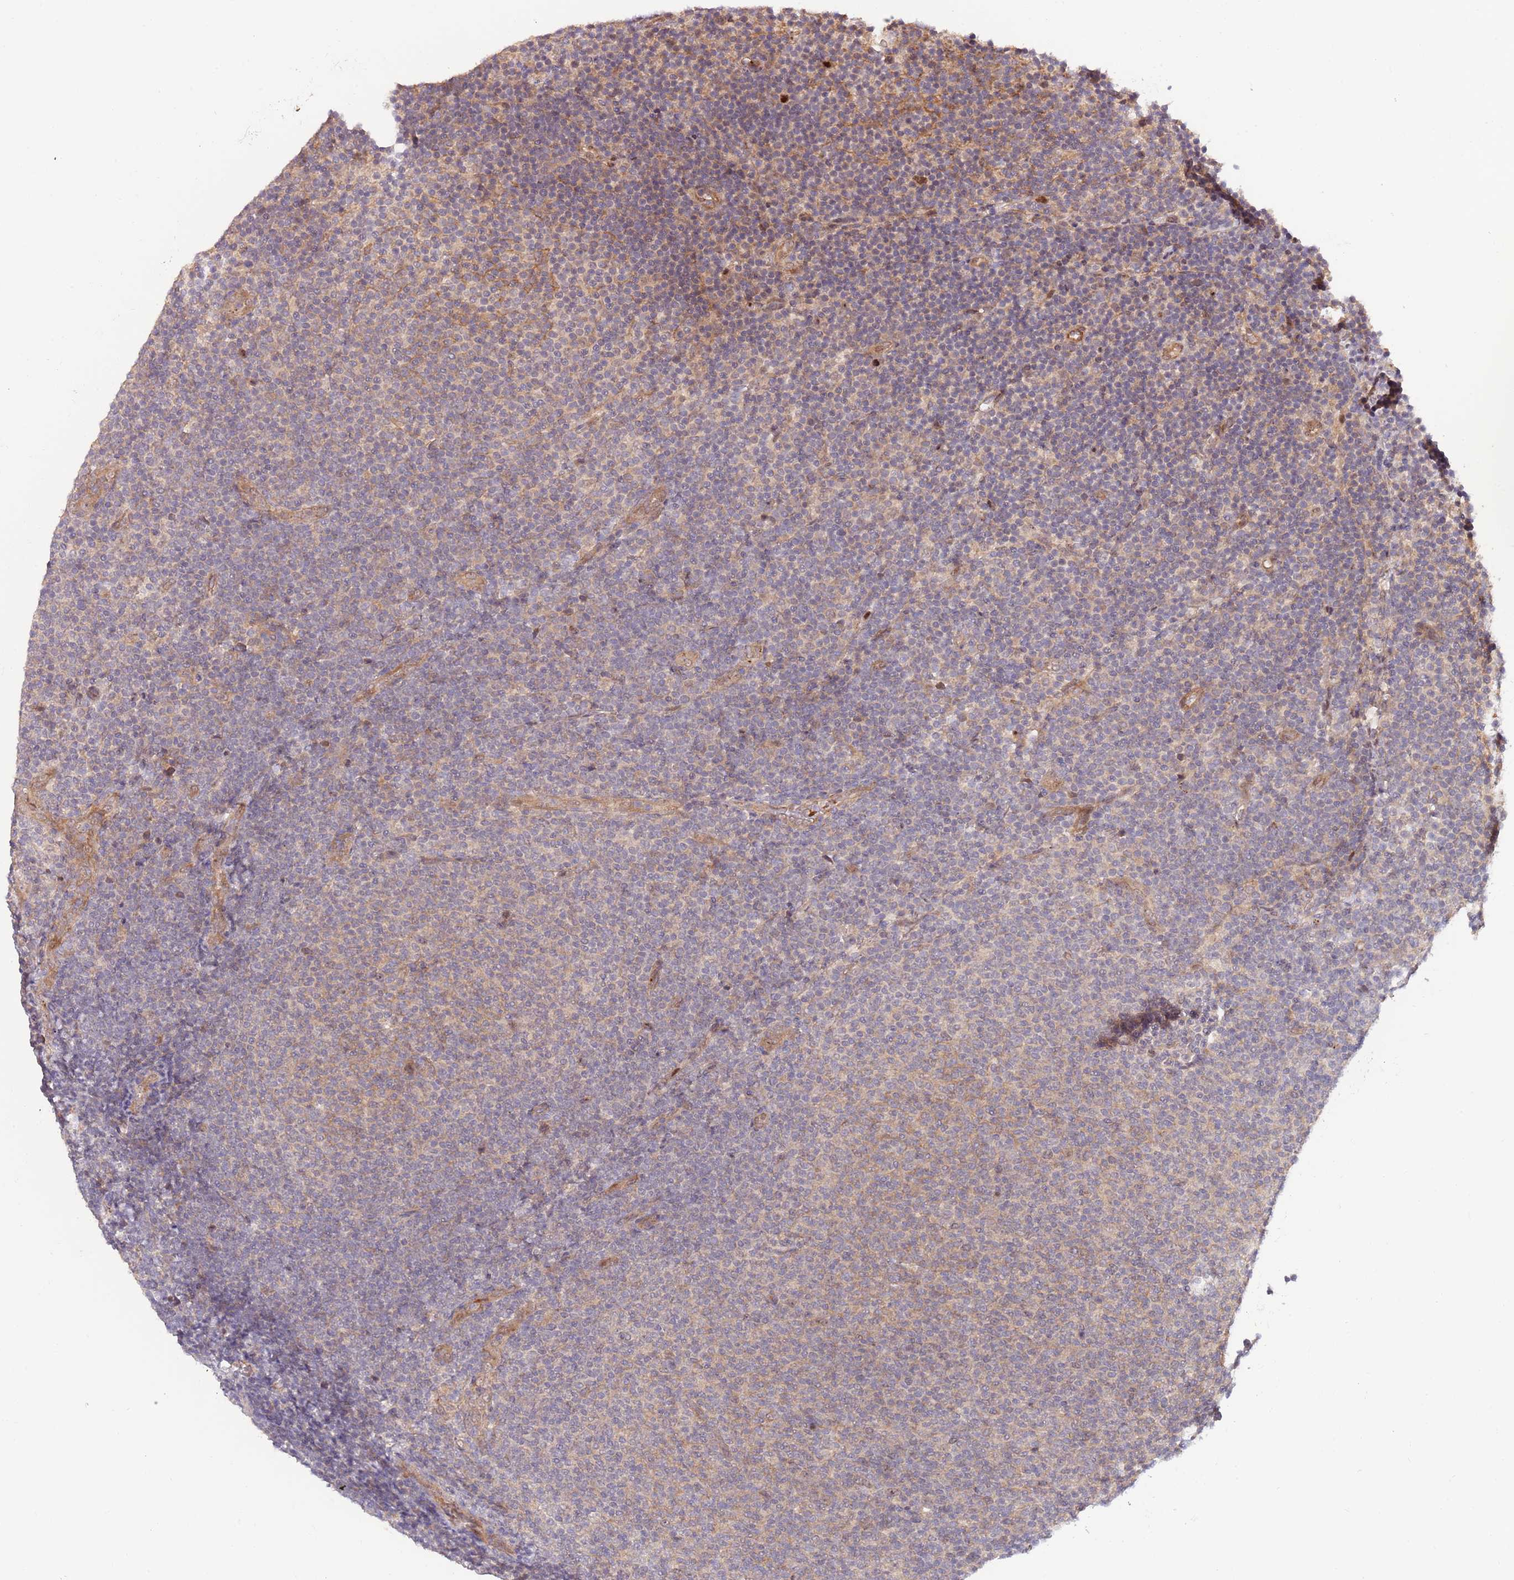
{"staining": {"intensity": "negative", "quantity": "none", "location": "none"}, "tissue": "lymphoma", "cell_type": "Tumor cells", "image_type": "cancer", "snomed": [{"axis": "morphology", "description": "Malignant lymphoma, non-Hodgkin's type, Low grade"}, {"axis": "topography", "description": "Lymph node"}], "caption": "High magnification brightfield microscopy of lymphoma stained with DAB (brown) and counterstained with hematoxylin (blue): tumor cells show no significant staining.", "gene": "PRR16", "patient": {"sex": "male", "age": 66}}